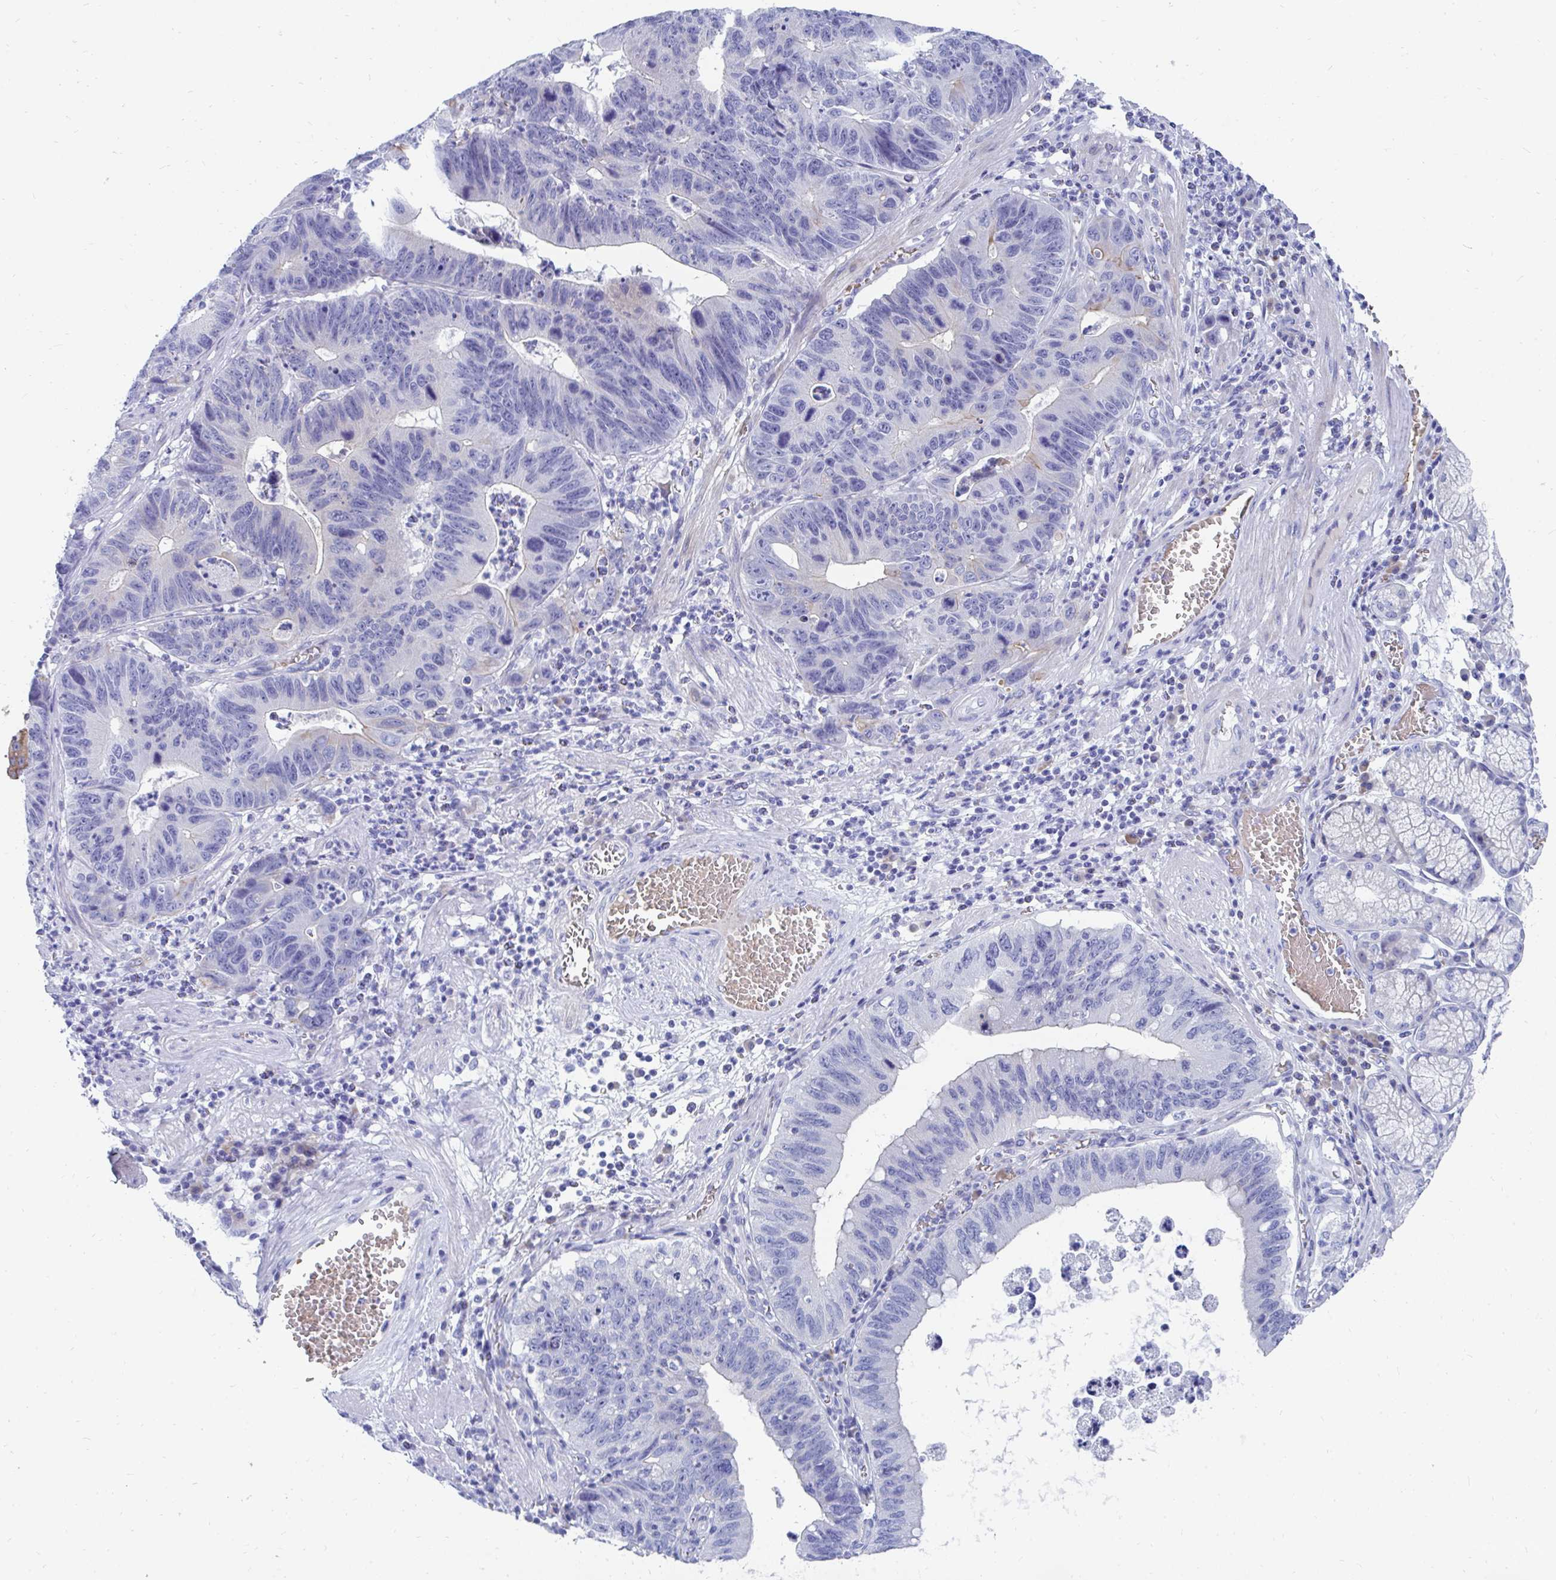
{"staining": {"intensity": "negative", "quantity": "none", "location": "none"}, "tissue": "stomach cancer", "cell_type": "Tumor cells", "image_type": "cancer", "snomed": [{"axis": "morphology", "description": "Adenocarcinoma, NOS"}, {"axis": "topography", "description": "Stomach"}], "caption": "Protein analysis of stomach adenocarcinoma exhibits no significant expression in tumor cells.", "gene": "MROH2B", "patient": {"sex": "male", "age": 59}}